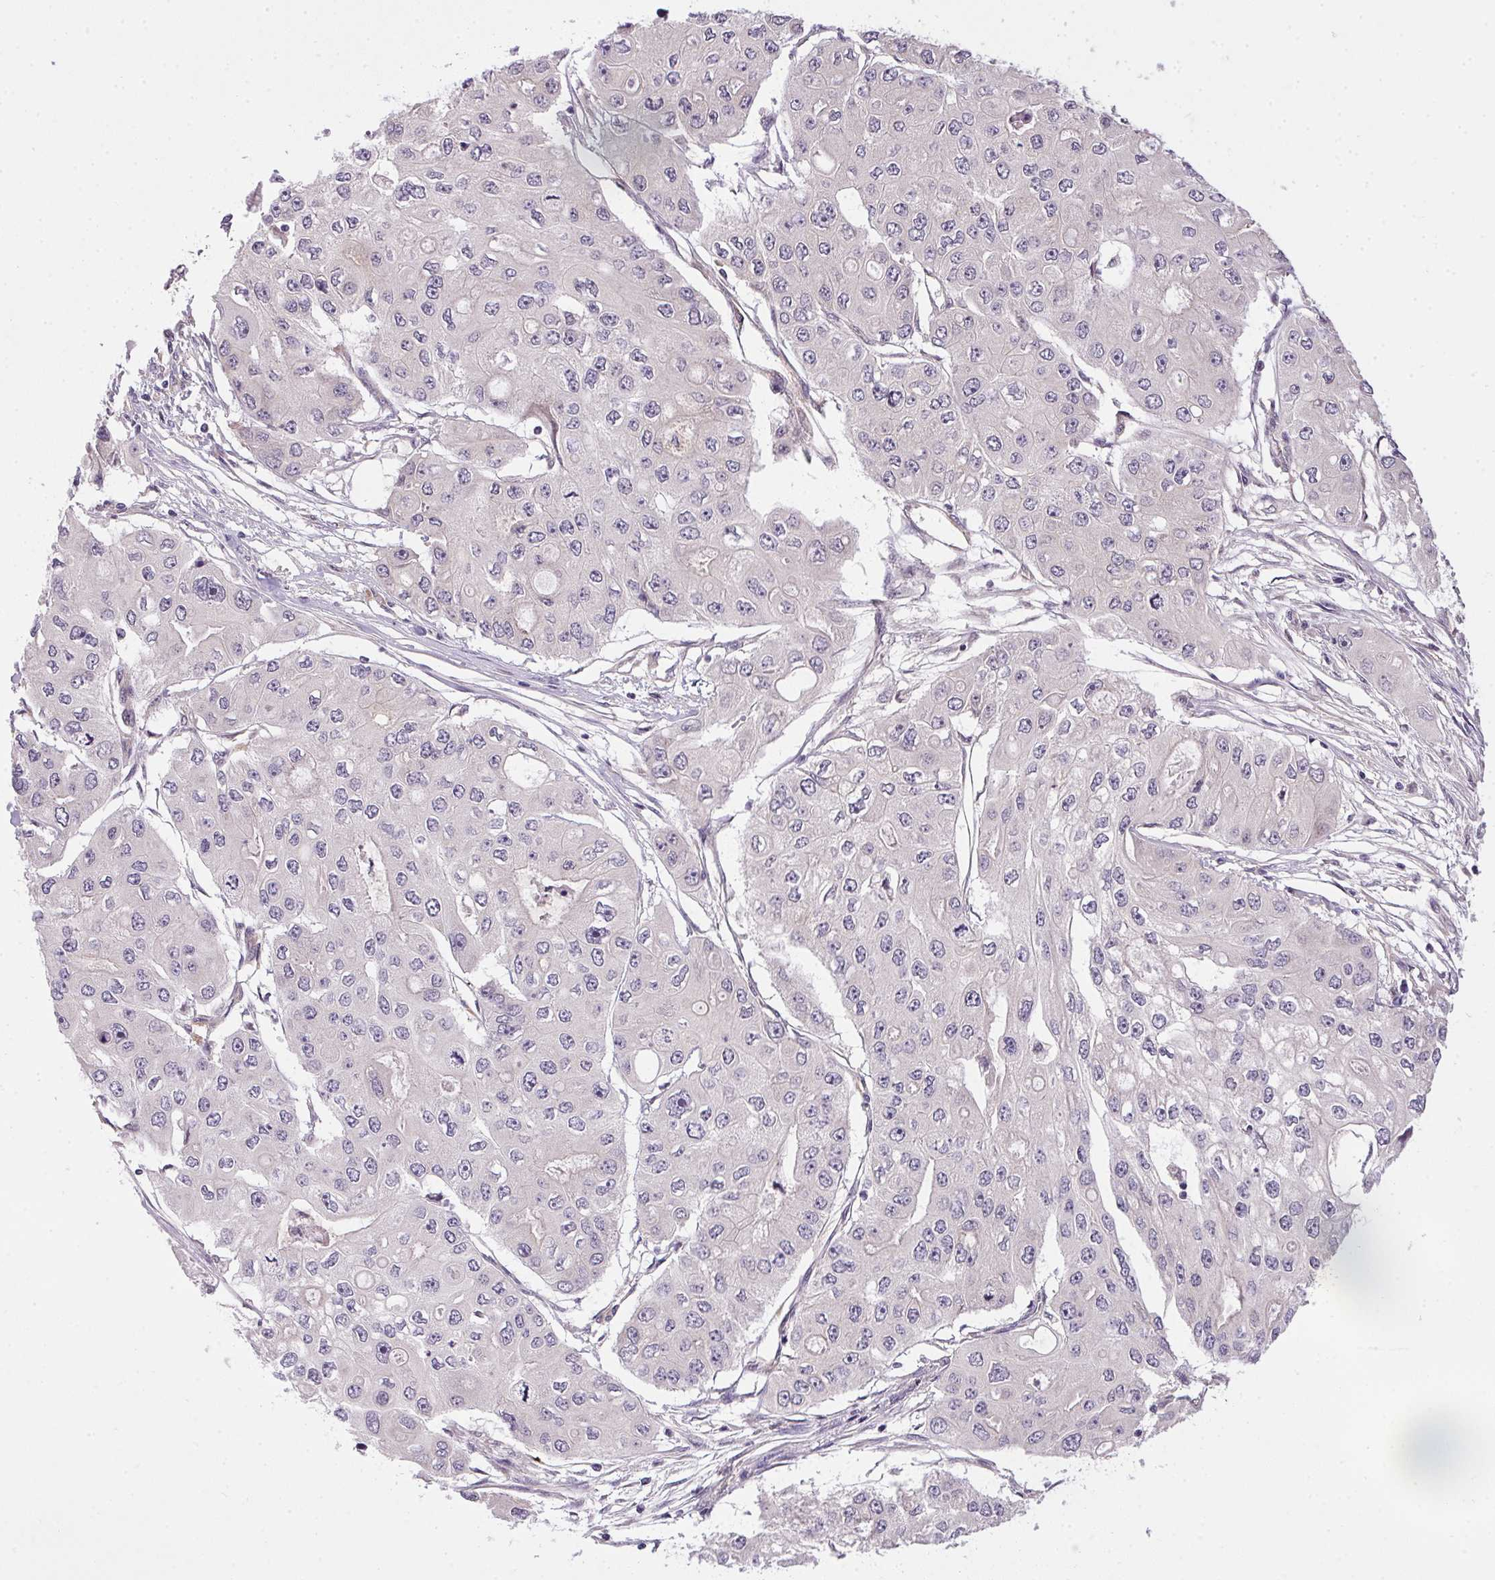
{"staining": {"intensity": "negative", "quantity": "none", "location": "none"}, "tissue": "ovarian cancer", "cell_type": "Tumor cells", "image_type": "cancer", "snomed": [{"axis": "morphology", "description": "Cystadenocarcinoma, serous, NOS"}, {"axis": "topography", "description": "Ovary"}], "caption": "Image shows no significant protein expression in tumor cells of ovarian serous cystadenocarcinoma.", "gene": "CFAP92", "patient": {"sex": "female", "age": 56}}